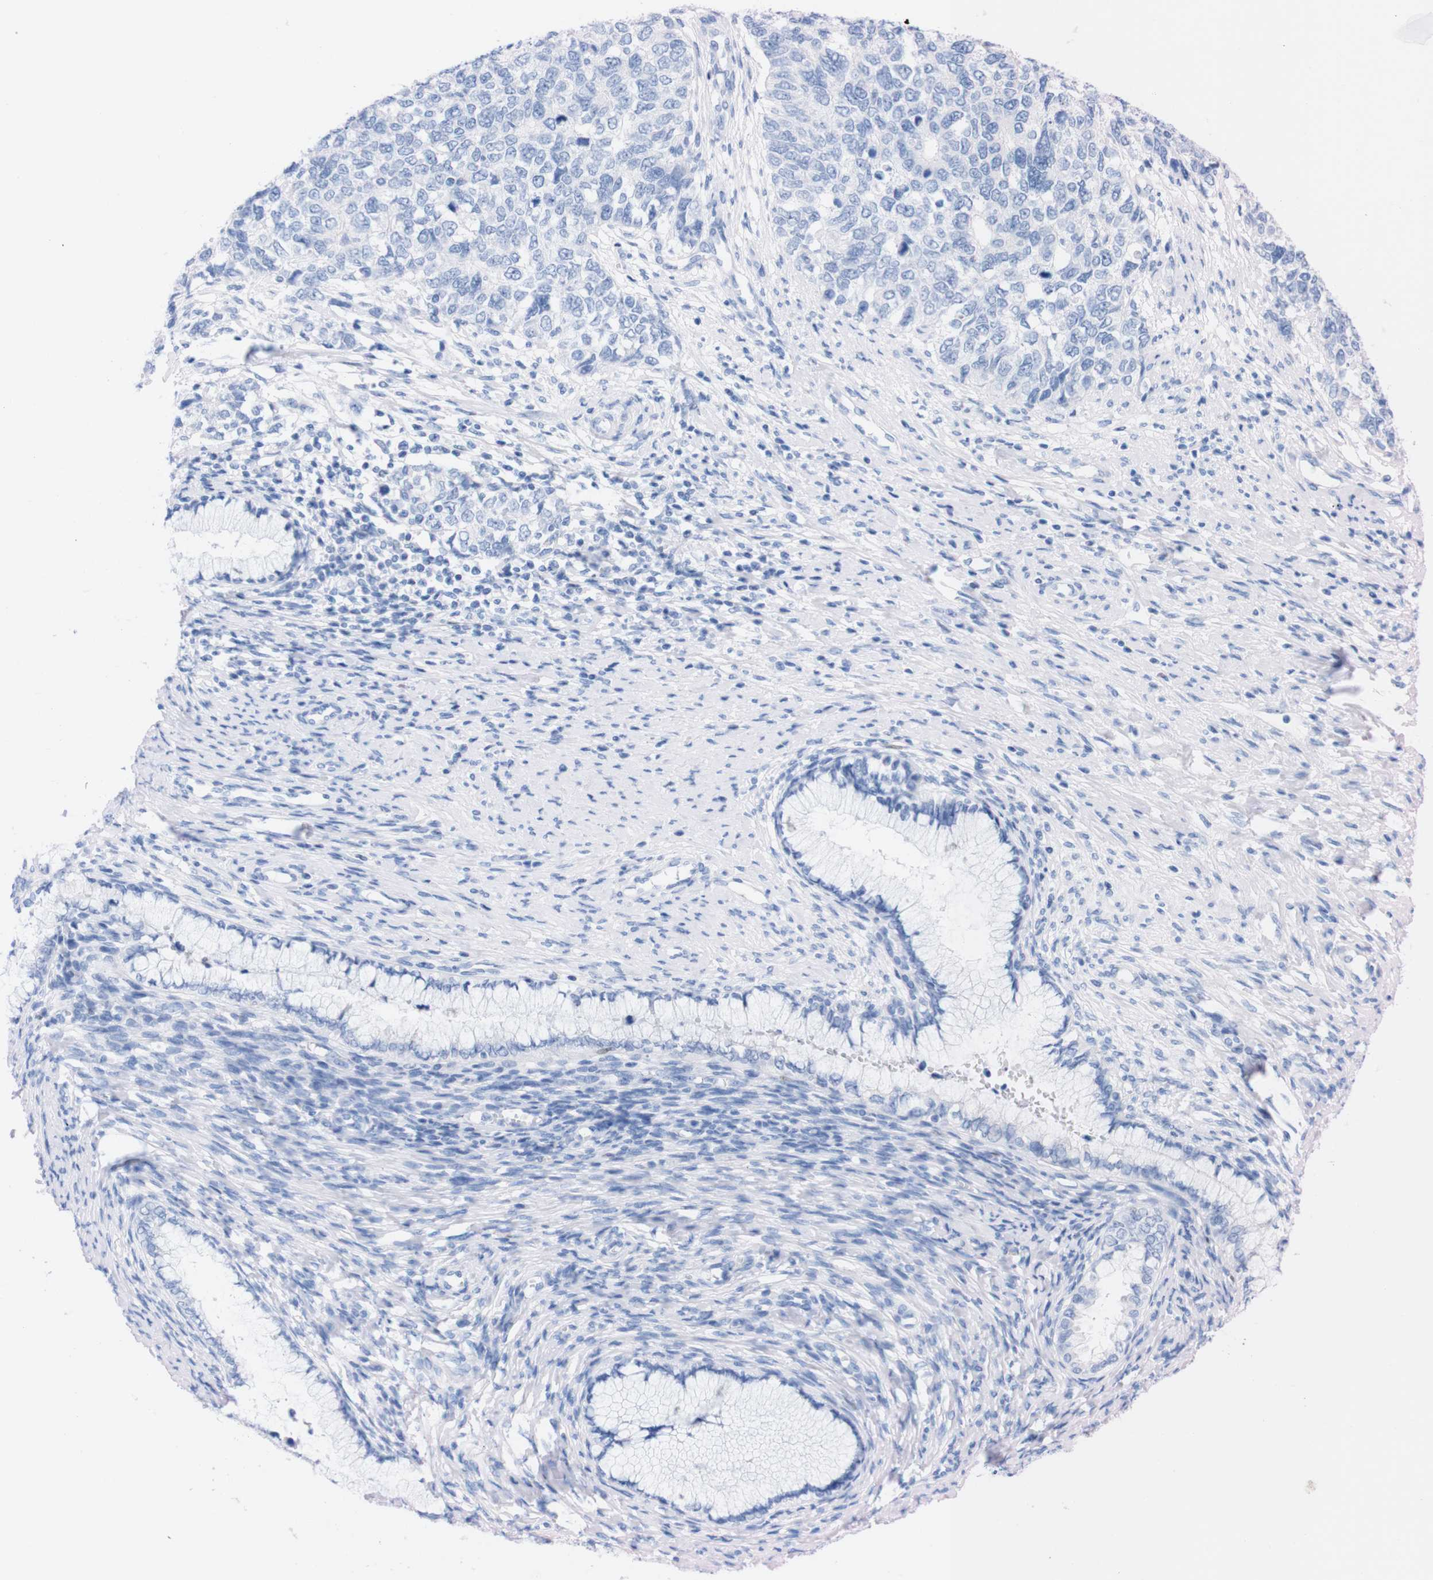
{"staining": {"intensity": "negative", "quantity": "none", "location": "none"}, "tissue": "cervical cancer", "cell_type": "Tumor cells", "image_type": "cancer", "snomed": [{"axis": "morphology", "description": "Squamous cell carcinoma, NOS"}, {"axis": "topography", "description": "Cervix"}], "caption": "This is an IHC photomicrograph of human cervical cancer. There is no positivity in tumor cells.", "gene": "P2RY12", "patient": {"sex": "female", "age": 63}}